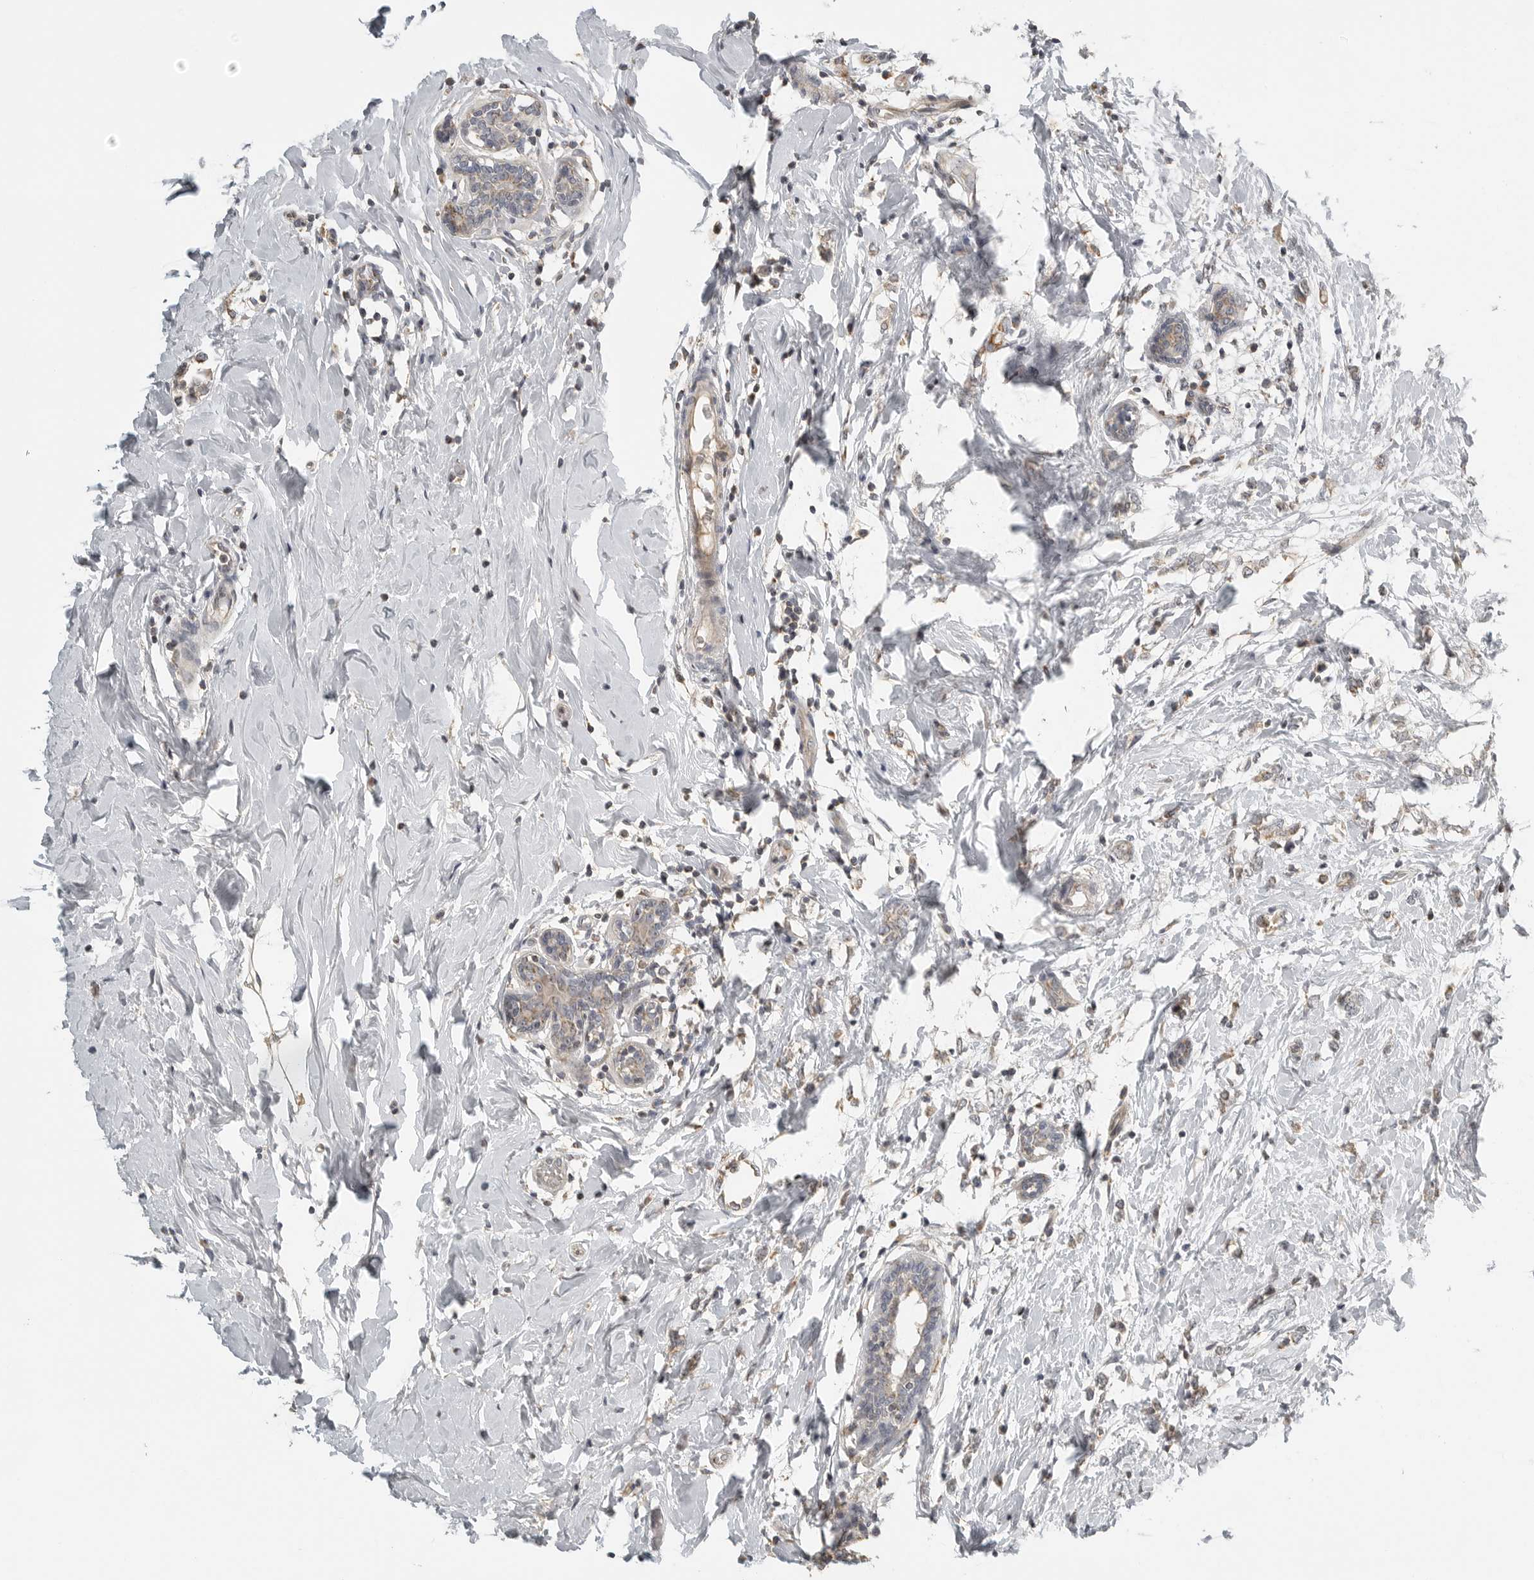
{"staining": {"intensity": "weak", "quantity": "25%-75%", "location": "cytoplasmic/membranous"}, "tissue": "breast cancer", "cell_type": "Tumor cells", "image_type": "cancer", "snomed": [{"axis": "morphology", "description": "Normal tissue, NOS"}, {"axis": "morphology", "description": "Lobular carcinoma"}, {"axis": "topography", "description": "Breast"}], "caption": "IHC of human breast cancer (lobular carcinoma) reveals low levels of weak cytoplasmic/membranous positivity in approximately 25%-75% of tumor cells.", "gene": "RXFP3", "patient": {"sex": "female", "age": 47}}